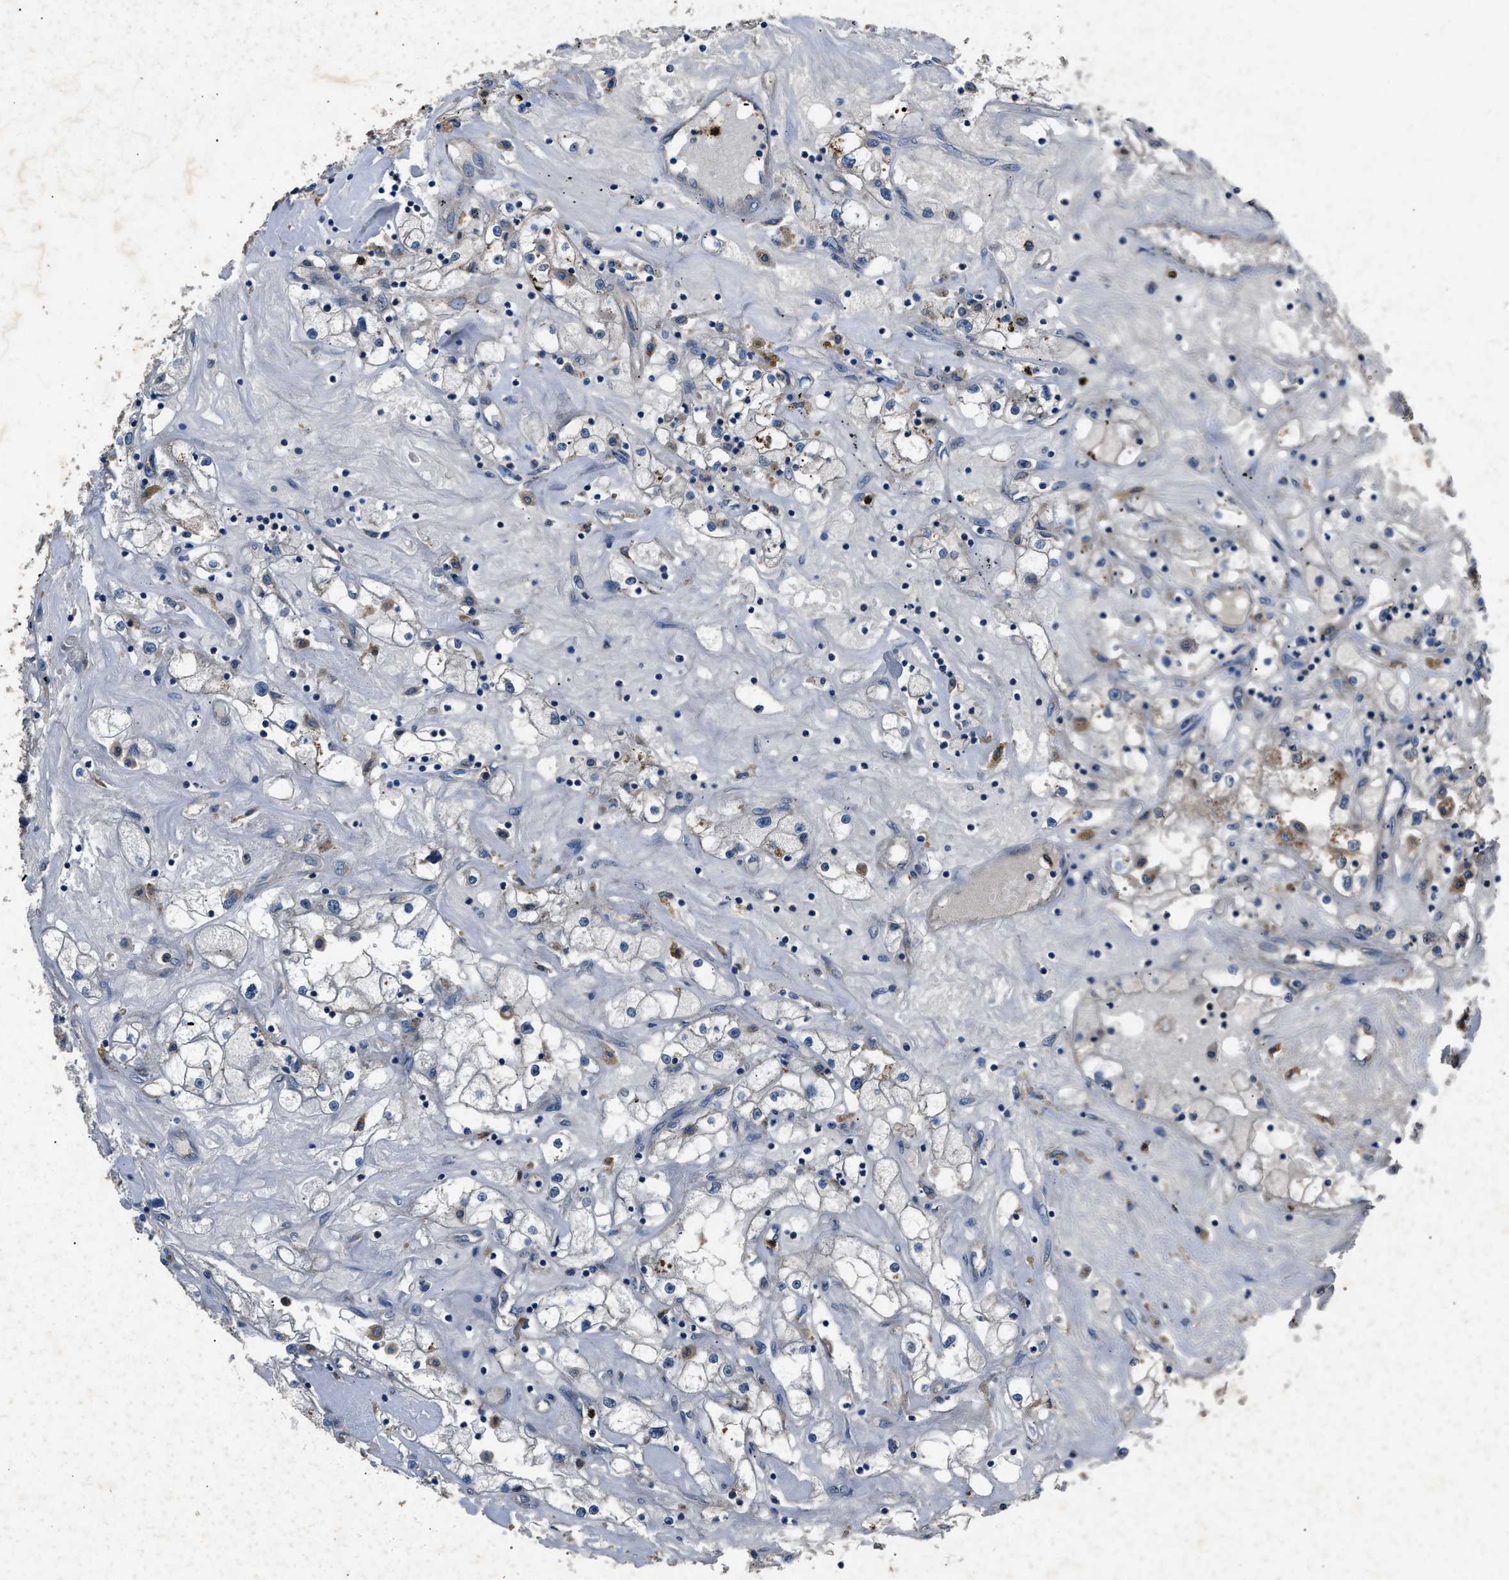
{"staining": {"intensity": "negative", "quantity": "none", "location": "none"}, "tissue": "renal cancer", "cell_type": "Tumor cells", "image_type": "cancer", "snomed": [{"axis": "morphology", "description": "Adenocarcinoma, NOS"}, {"axis": "topography", "description": "Kidney"}], "caption": "DAB immunohistochemical staining of human renal cancer shows no significant positivity in tumor cells.", "gene": "PPID", "patient": {"sex": "male", "age": 56}}